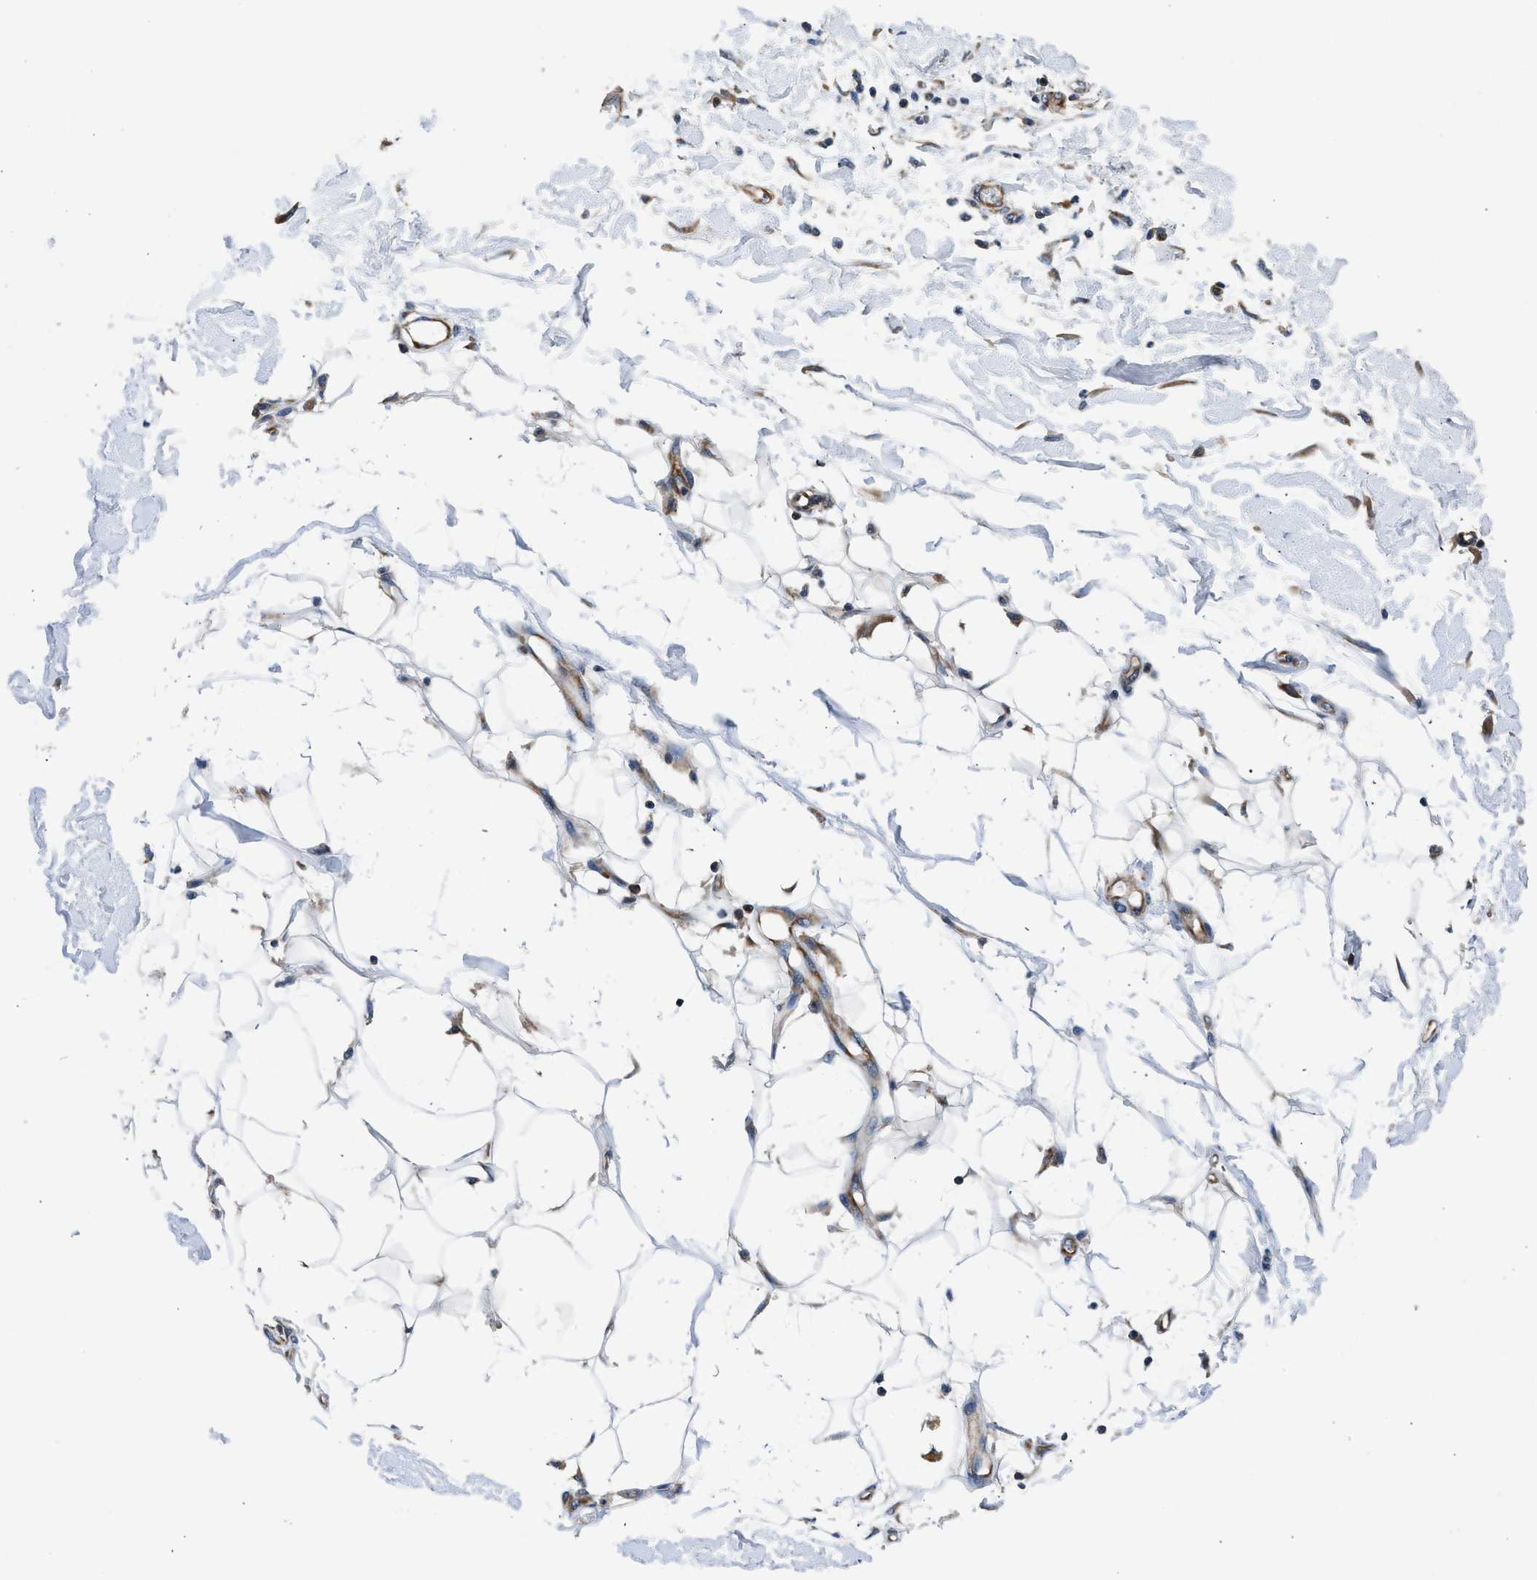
{"staining": {"intensity": "negative", "quantity": "none", "location": "none"}, "tissue": "adipose tissue", "cell_type": "Adipocytes", "image_type": "normal", "snomed": [{"axis": "morphology", "description": "Normal tissue, NOS"}, {"axis": "morphology", "description": "Squamous cell carcinoma, NOS"}, {"axis": "topography", "description": "Skin"}, {"axis": "topography", "description": "Peripheral nerve tissue"}], "caption": "DAB immunohistochemical staining of unremarkable adipose tissue reveals no significant staining in adipocytes.", "gene": "PA2G4", "patient": {"sex": "male", "age": 83}}